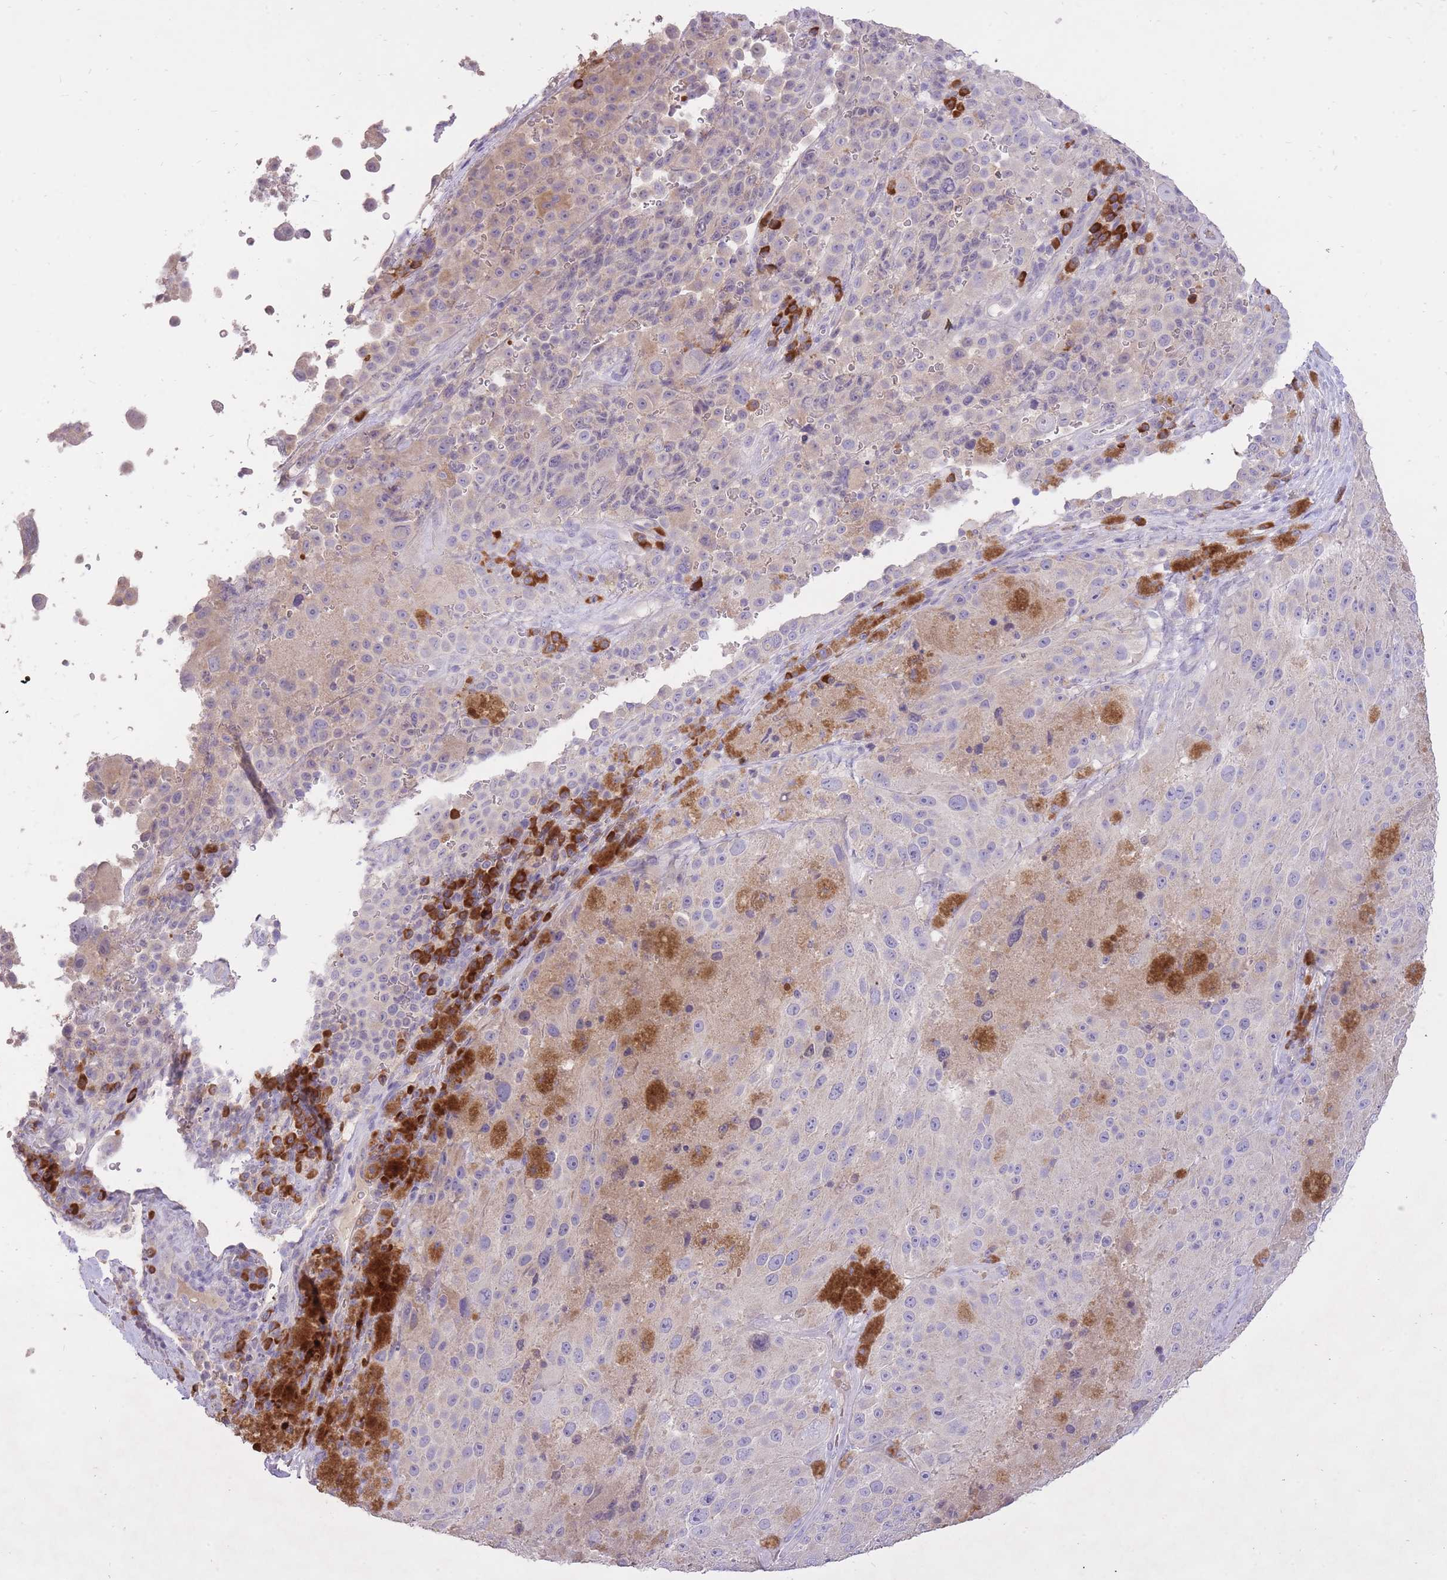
{"staining": {"intensity": "weak", "quantity": "<25%", "location": "cytoplasmic/membranous"}, "tissue": "melanoma", "cell_type": "Tumor cells", "image_type": "cancer", "snomed": [{"axis": "morphology", "description": "Malignant melanoma, Metastatic site"}, {"axis": "topography", "description": "Lymph node"}], "caption": "An immunohistochemistry image of malignant melanoma (metastatic site) is shown. There is no staining in tumor cells of malignant melanoma (metastatic site).", "gene": "FRG2C", "patient": {"sex": "male", "age": 62}}